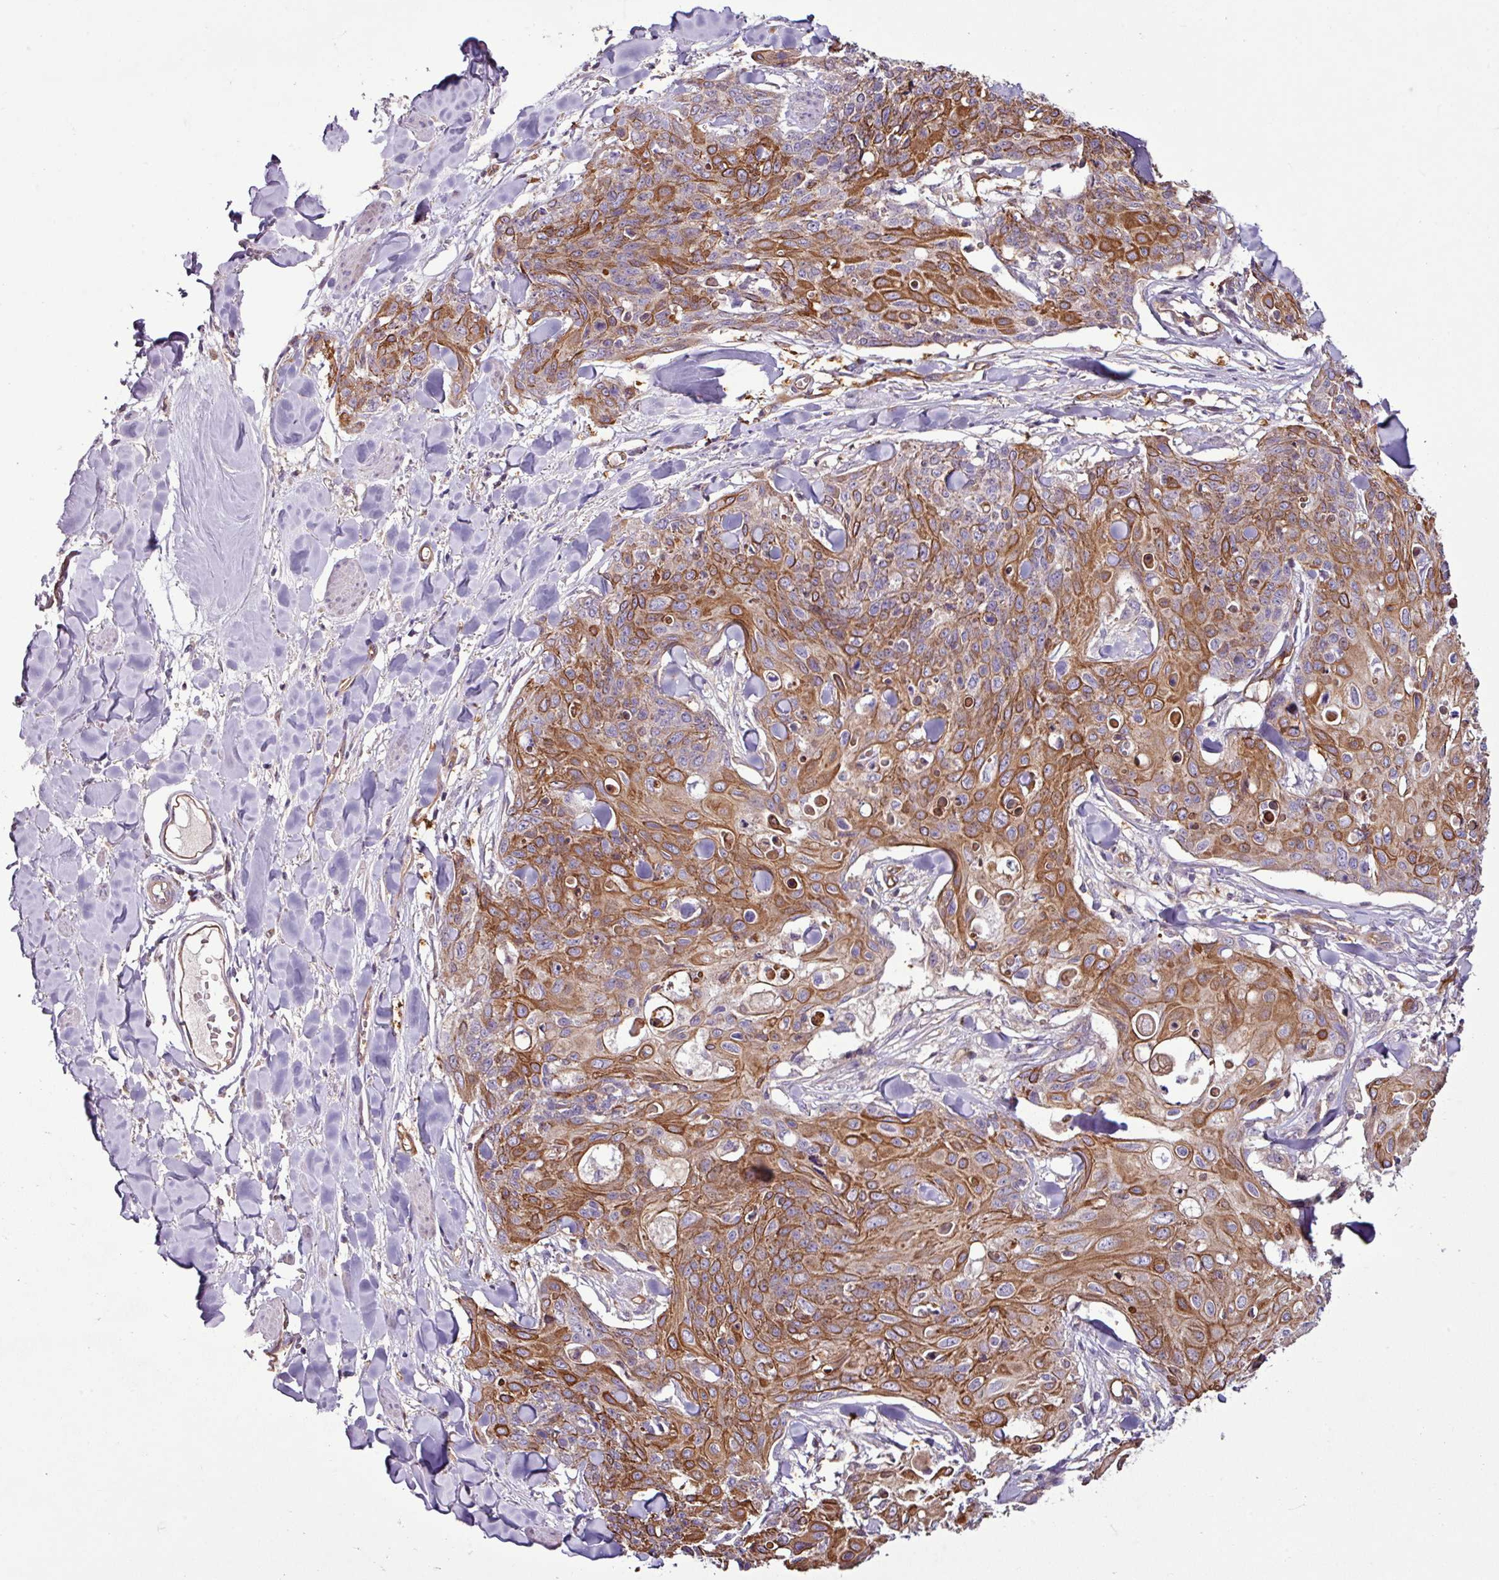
{"staining": {"intensity": "strong", "quantity": "25%-75%", "location": "cytoplasmic/membranous"}, "tissue": "skin cancer", "cell_type": "Tumor cells", "image_type": "cancer", "snomed": [{"axis": "morphology", "description": "Squamous cell carcinoma, NOS"}, {"axis": "topography", "description": "Skin"}, {"axis": "topography", "description": "Vulva"}], "caption": "High-power microscopy captured an immunohistochemistry histopathology image of skin cancer (squamous cell carcinoma), revealing strong cytoplasmic/membranous positivity in about 25%-75% of tumor cells.", "gene": "ZNF106", "patient": {"sex": "female", "age": 85}}